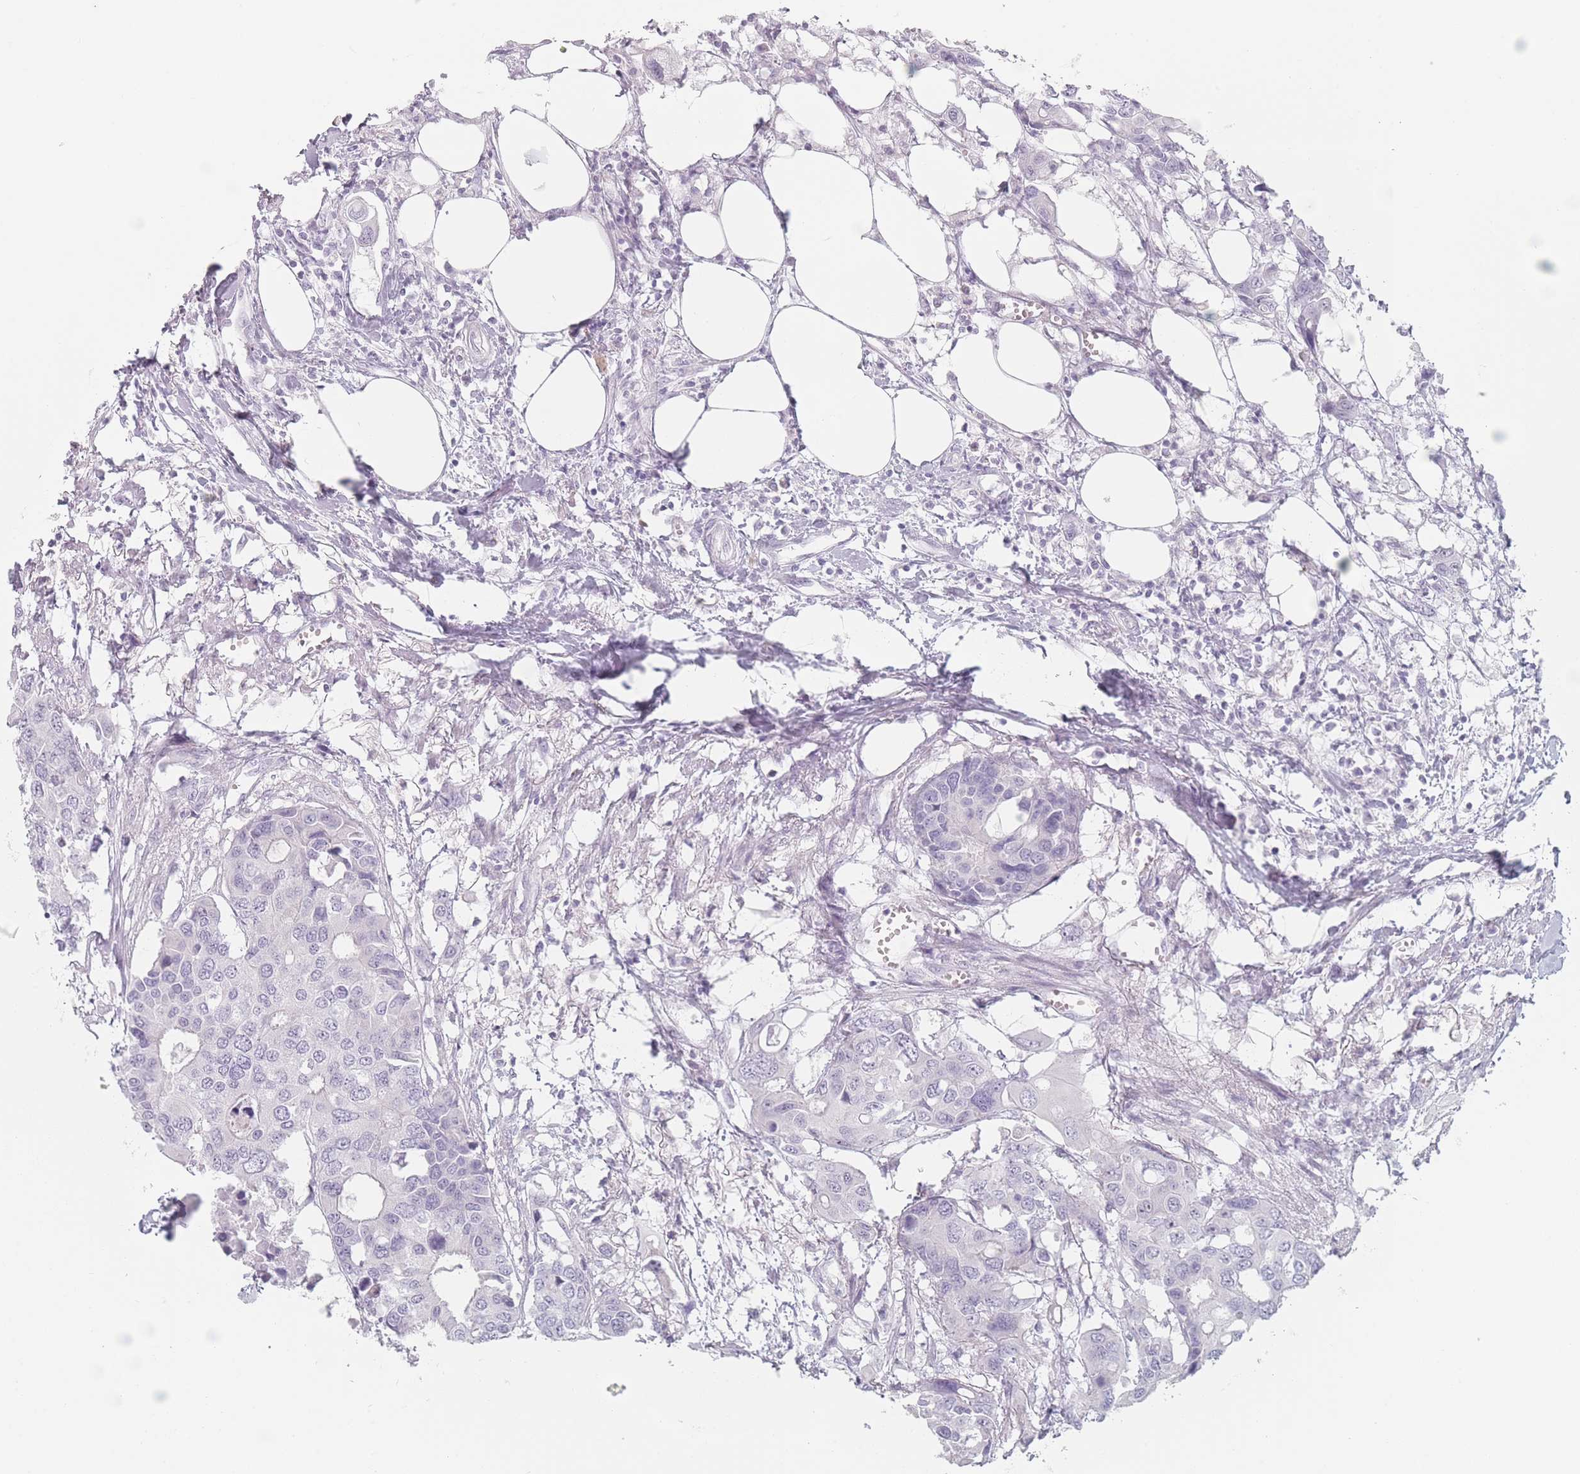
{"staining": {"intensity": "negative", "quantity": "none", "location": "none"}, "tissue": "colorectal cancer", "cell_type": "Tumor cells", "image_type": "cancer", "snomed": [{"axis": "morphology", "description": "Adenocarcinoma, NOS"}, {"axis": "topography", "description": "Colon"}], "caption": "This is a micrograph of immunohistochemistry (IHC) staining of adenocarcinoma (colorectal), which shows no expression in tumor cells.", "gene": "RNF4", "patient": {"sex": "male", "age": 77}}